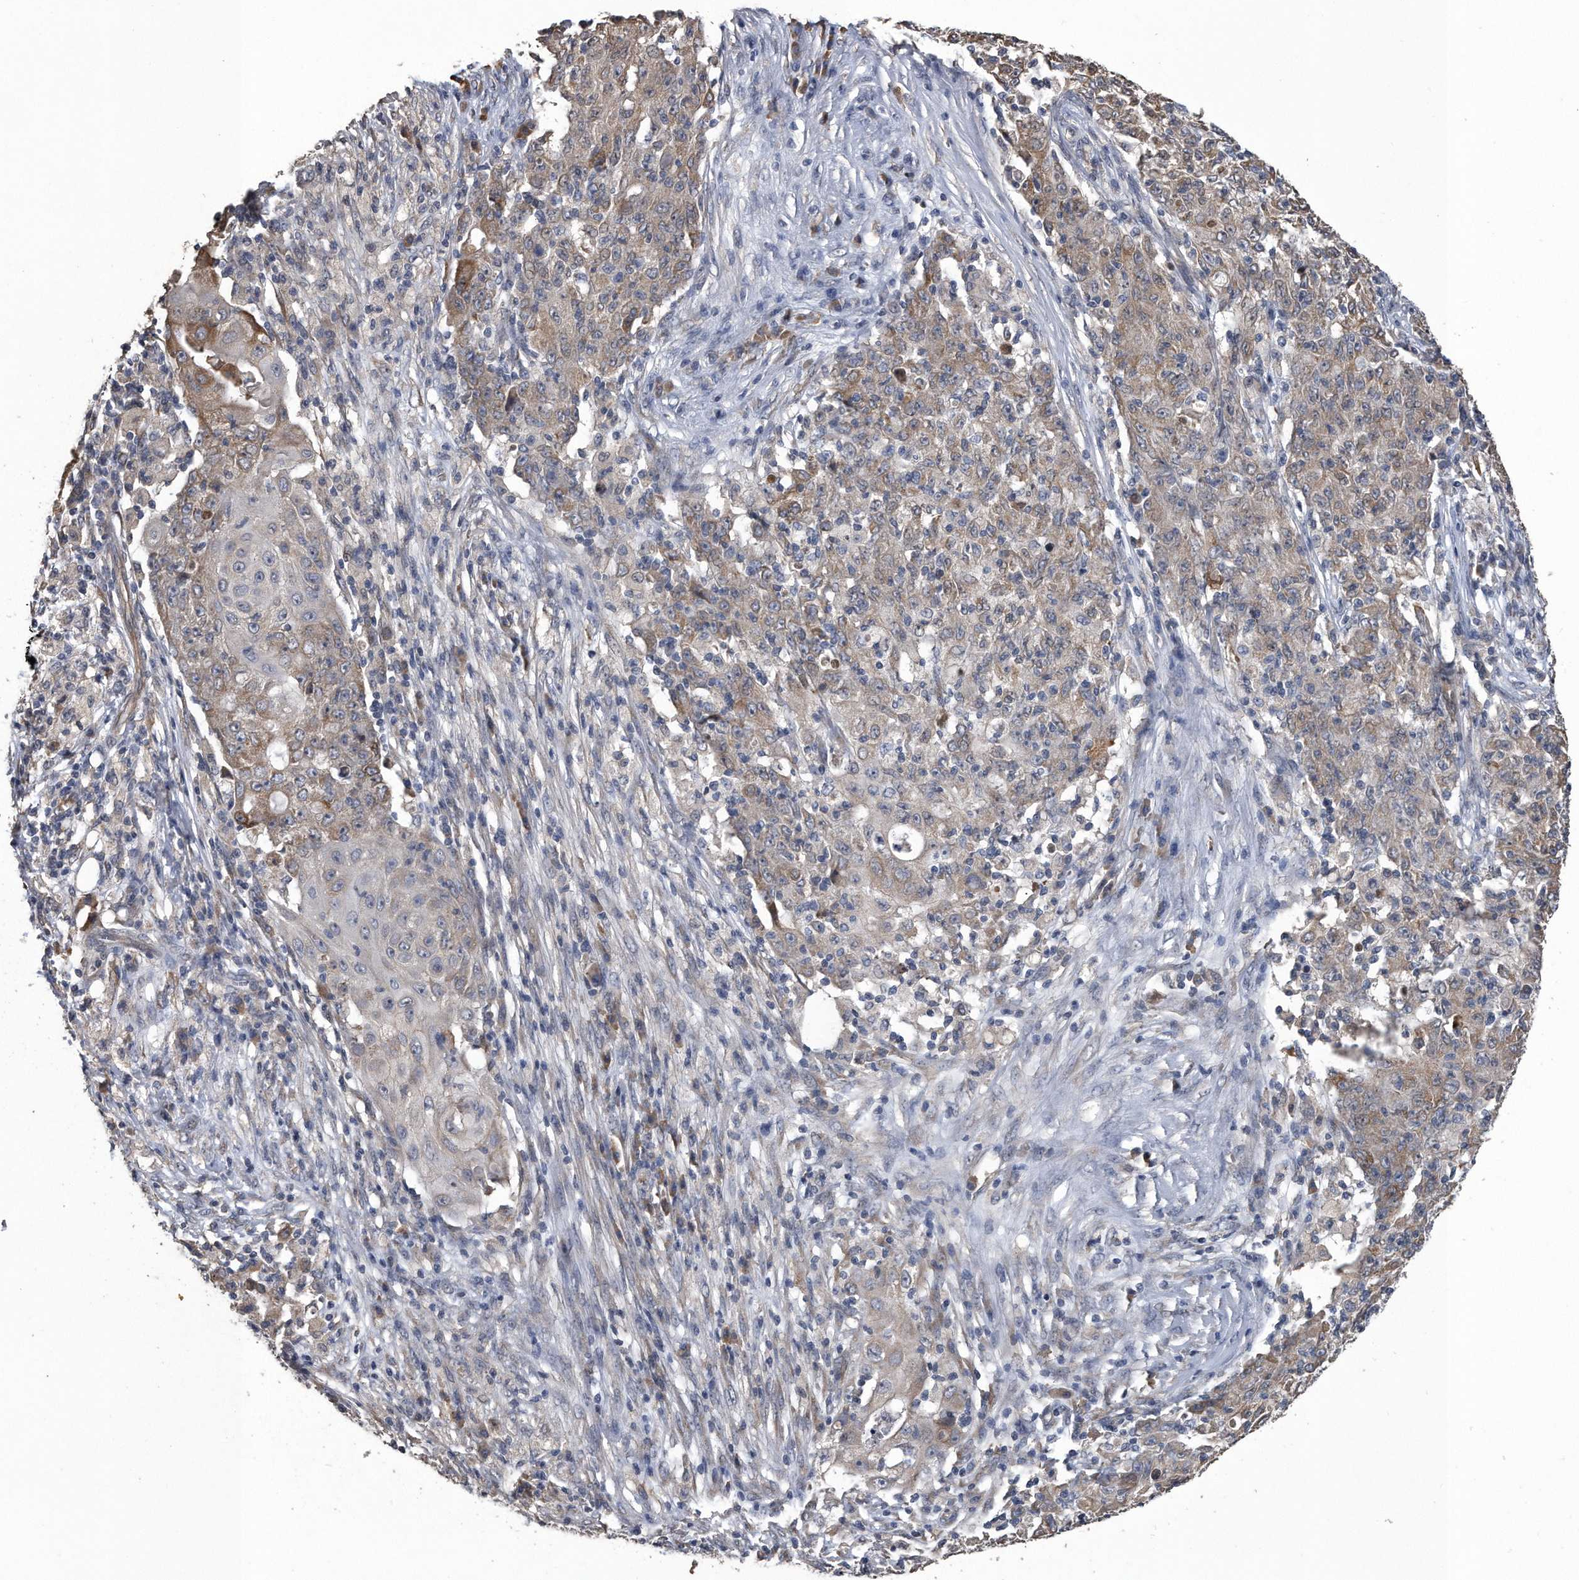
{"staining": {"intensity": "weak", "quantity": ">75%", "location": "cytoplasmic/membranous"}, "tissue": "ovarian cancer", "cell_type": "Tumor cells", "image_type": "cancer", "snomed": [{"axis": "morphology", "description": "Carcinoma, endometroid"}, {"axis": "topography", "description": "Ovary"}], "caption": "Tumor cells reveal low levels of weak cytoplasmic/membranous staining in approximately >75% of cells in endometroid carcinoma (ovarian).", "gene": "PCLO", "patient": {"sex": "female", "age": 42}}